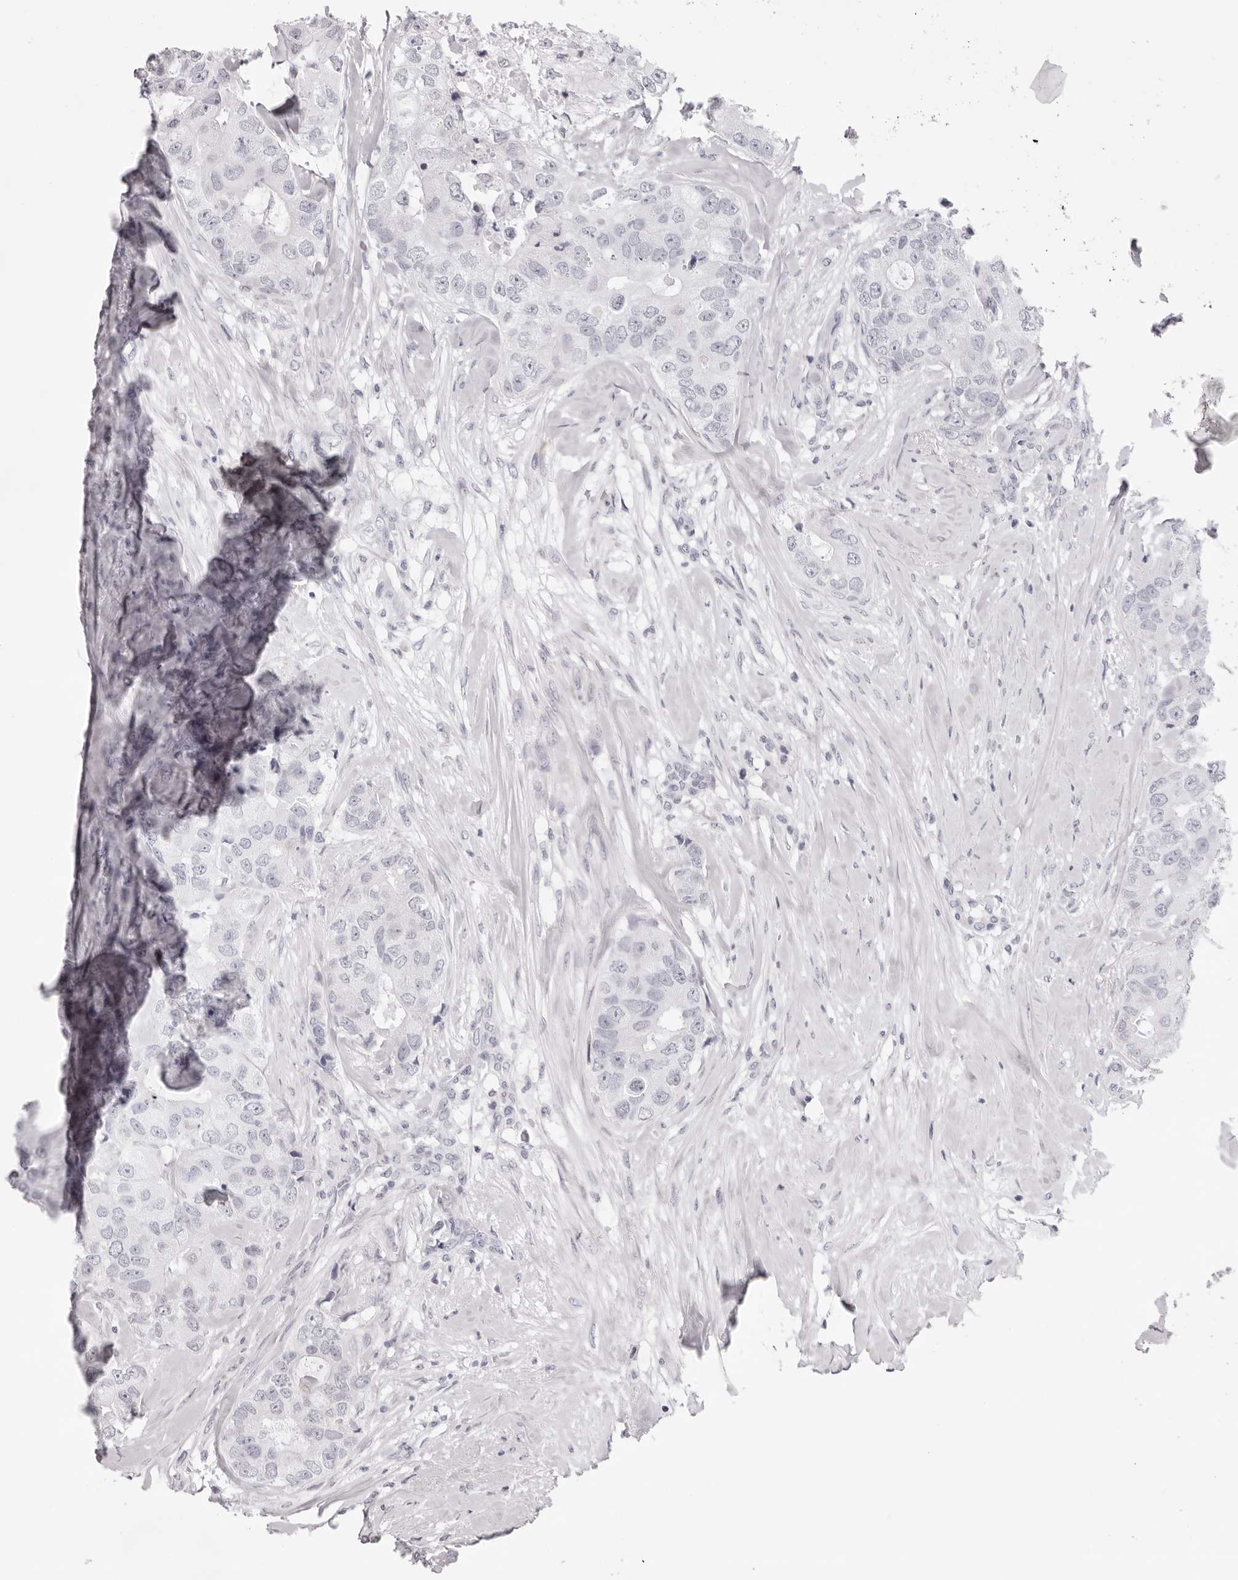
{"staining": {"intensity": "negative", "quantity": "none", "location": "none"}, "tissue": "breast cancer", "cell_type": "Tumor cells", "image_type": "cancer", "snomed": [{"axis": "morphology", "description": "Duct carcinoma"}, {"axis": "topography", "description": "Breast"}], "caption": "Human breast infiltrating ductal carcinoma stained for a protein using immunohistochemistry reveals no positivity in tumor cells.", "gene": "SMIM2", "patient": {"sex": "female", "age": 62}}